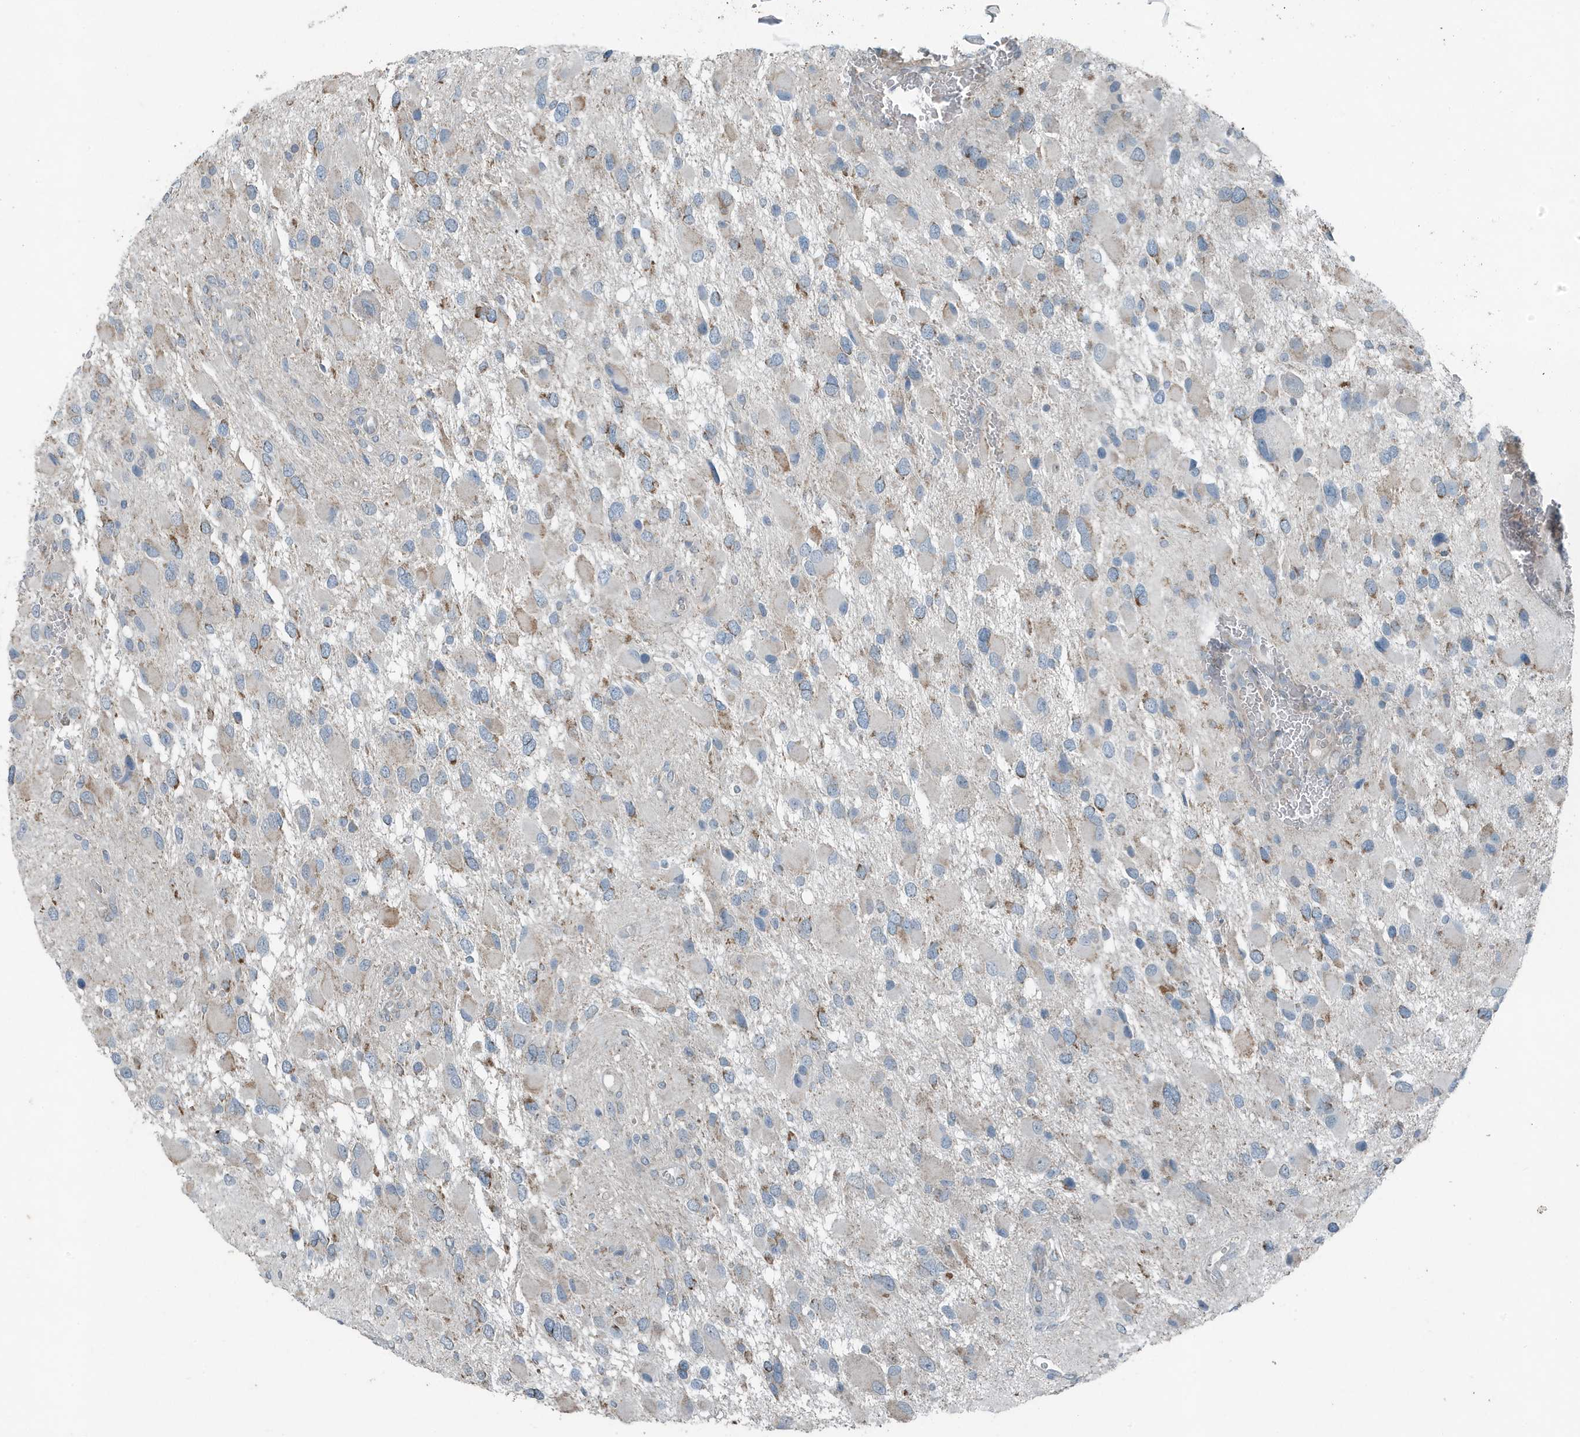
{"staining": {"intensity": "moderate", "quantity": "<25%", "location": "cytoplasmic/membranous"}, "tissue": "glioma", "cell_type": "Tumor cells", "image_type": "cancer", "snomed": [{"axis": "morphology", "description": "Glioma, malignant, High grade"}, {"axis": "topography", "description": "Brain"}], "caption": "High-grade glioma (malignant) was stained to show a protein in brown. There is low levels of moderate cytoplasmic/membranous staining in approximately <25% of tumor cells.", "gene": "MT-CYB", "patient": {"sex": "male", "age": 53}}